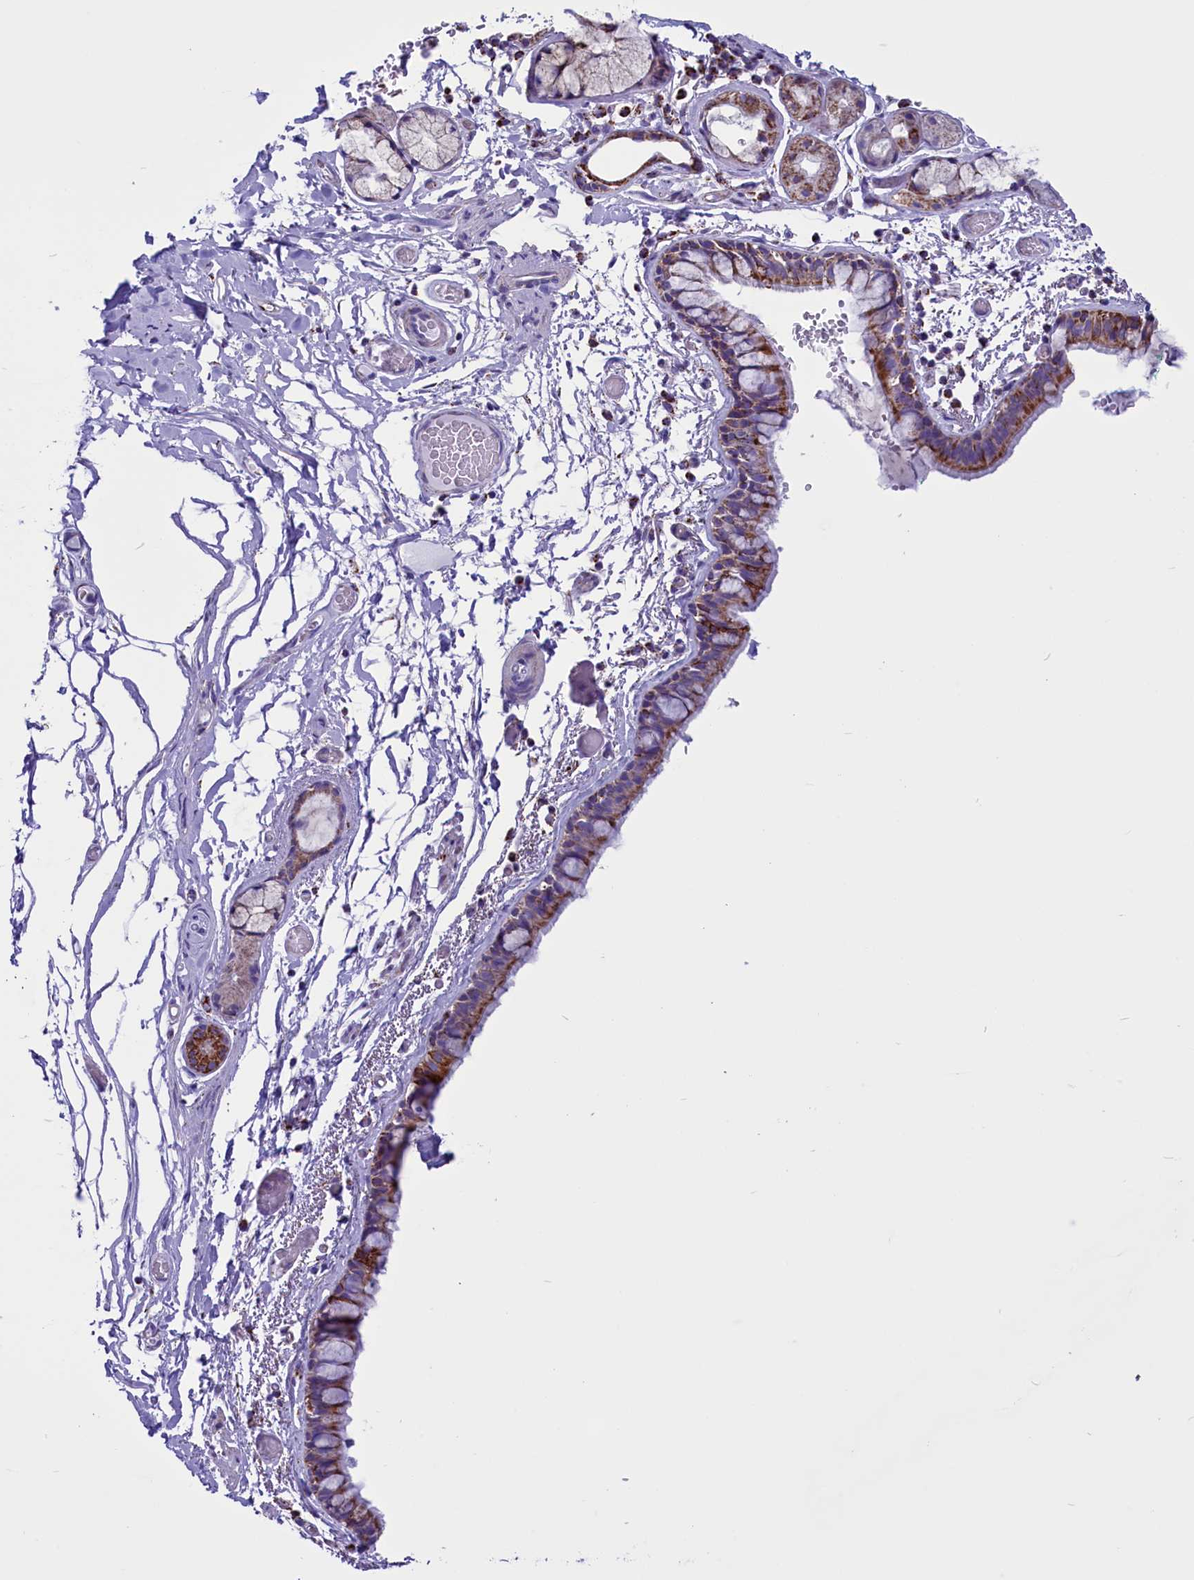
{"staining": {"intensity": "moderate", "quantity": ">75%", "location": "cytoplasmic/membranous"}, "tissue": "bronchus", "cell_type": "Respiratory epithelial cells", "image_type": "normal", "snomed": [{"axis": "morphology", "description": "Normal tissue, NOS"}, {"axis": "topography", "description": "Cartilage tissue"}], "caption": "Immunohistochemistry staining of unremarkable bronchus, which displays medium levels of moderate cytoplasmic/membranous staining in about >75% of respiratory epithelial cells indicating moderate cytoplasmic/membranous protein staining. The staining was performed using DAB (brown) for protein detection and nuclei were counterstained in hematoxylin (blue).", "gene": "ICA1L", "patient": {"sex": "male", "age": 63}}